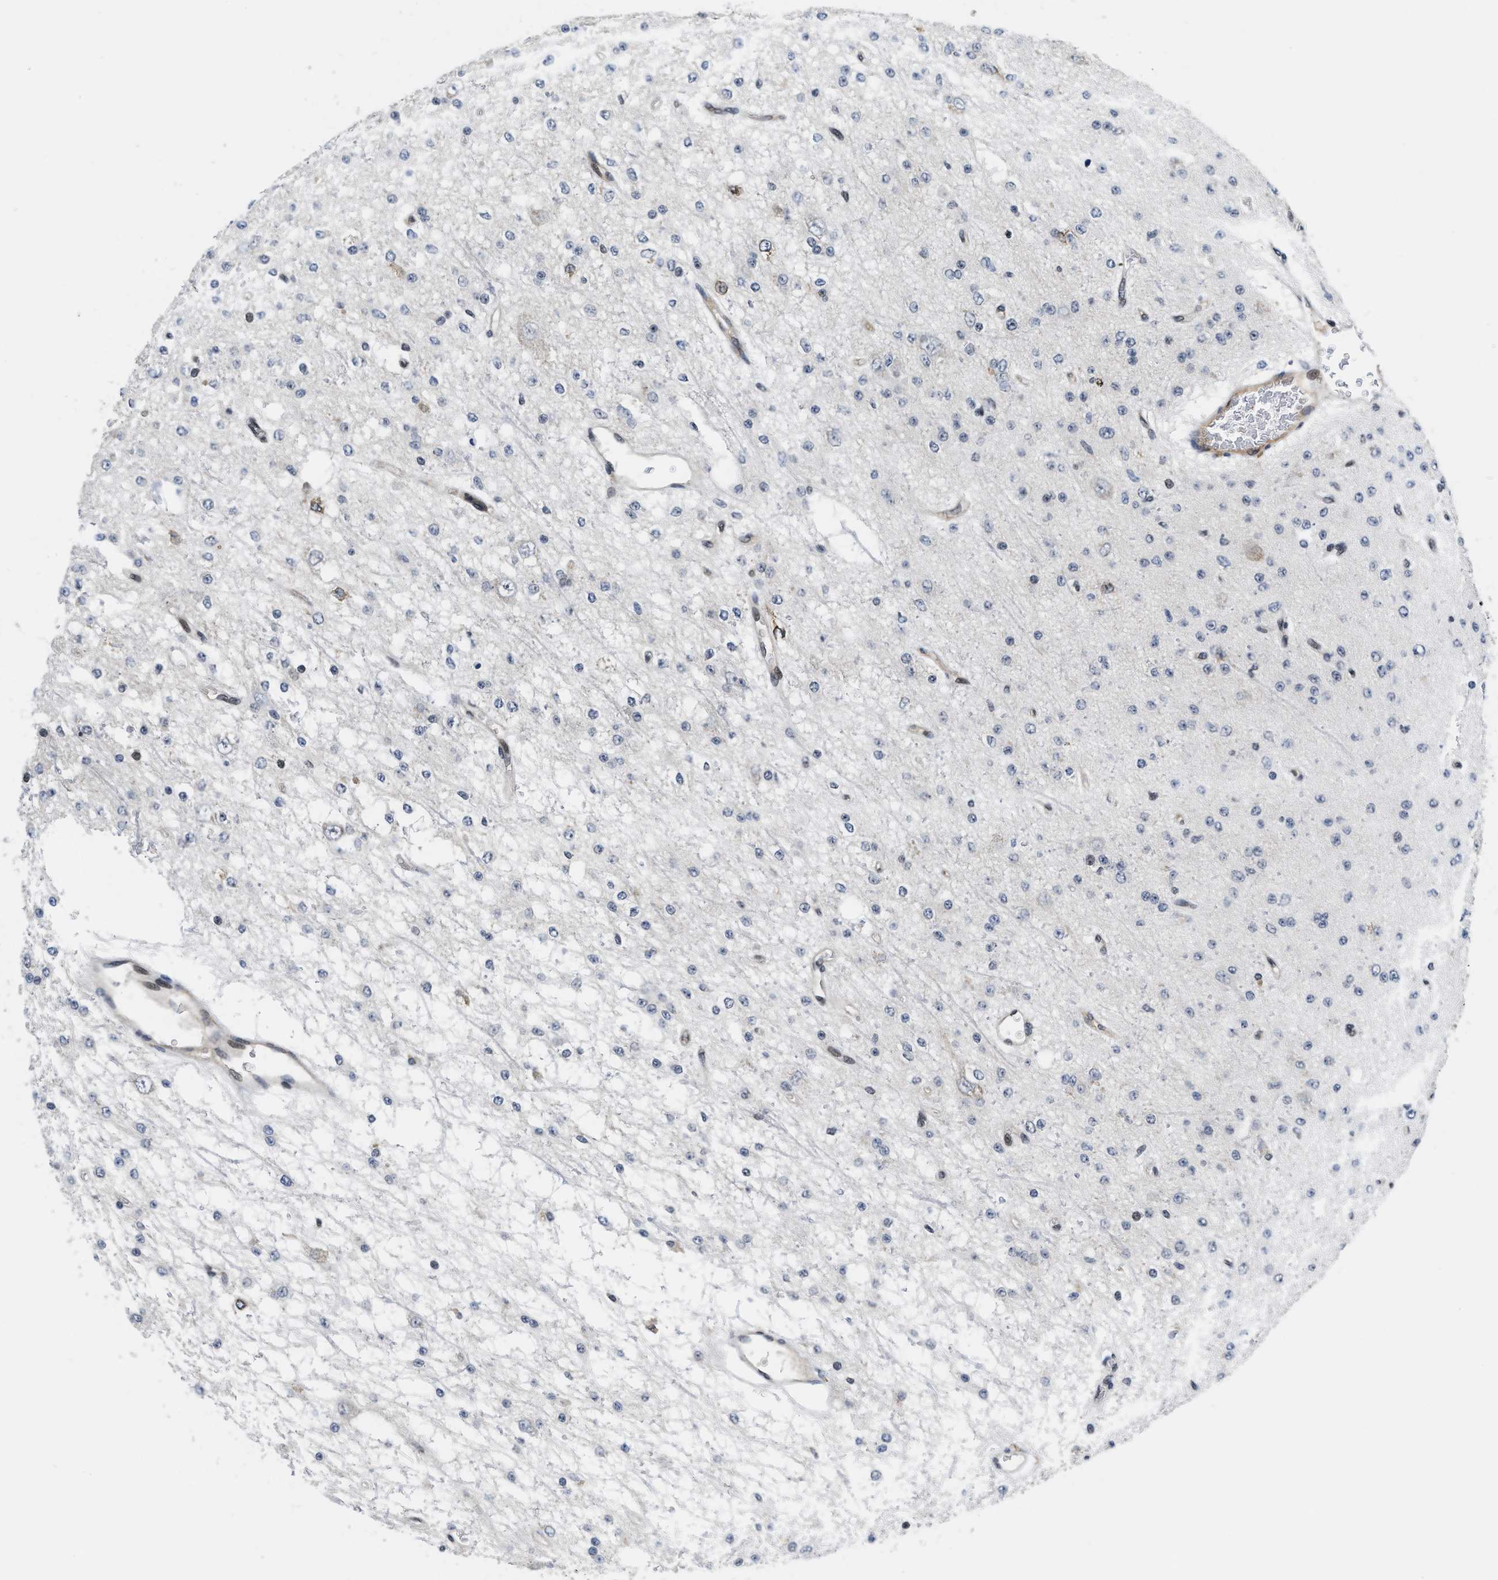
{"staining": {"intensity": "negative", "quantity": "none", "location": "none"}, "tissue": "glioma", "cell_type": "Tumor cells", "image_type": "cancer", "snomed": [{"axis": "morphology", "description": "Glioma, malignant, Low grade"}, {"axis": "topography", "description": "Brain"}], "caption": "Immunohistochemical staining of human malignant glioma (low-grade) displays no significant staining in tumor cells.", "gene": "HIF1A", "patient": {"sex": "male", "age": 38}}